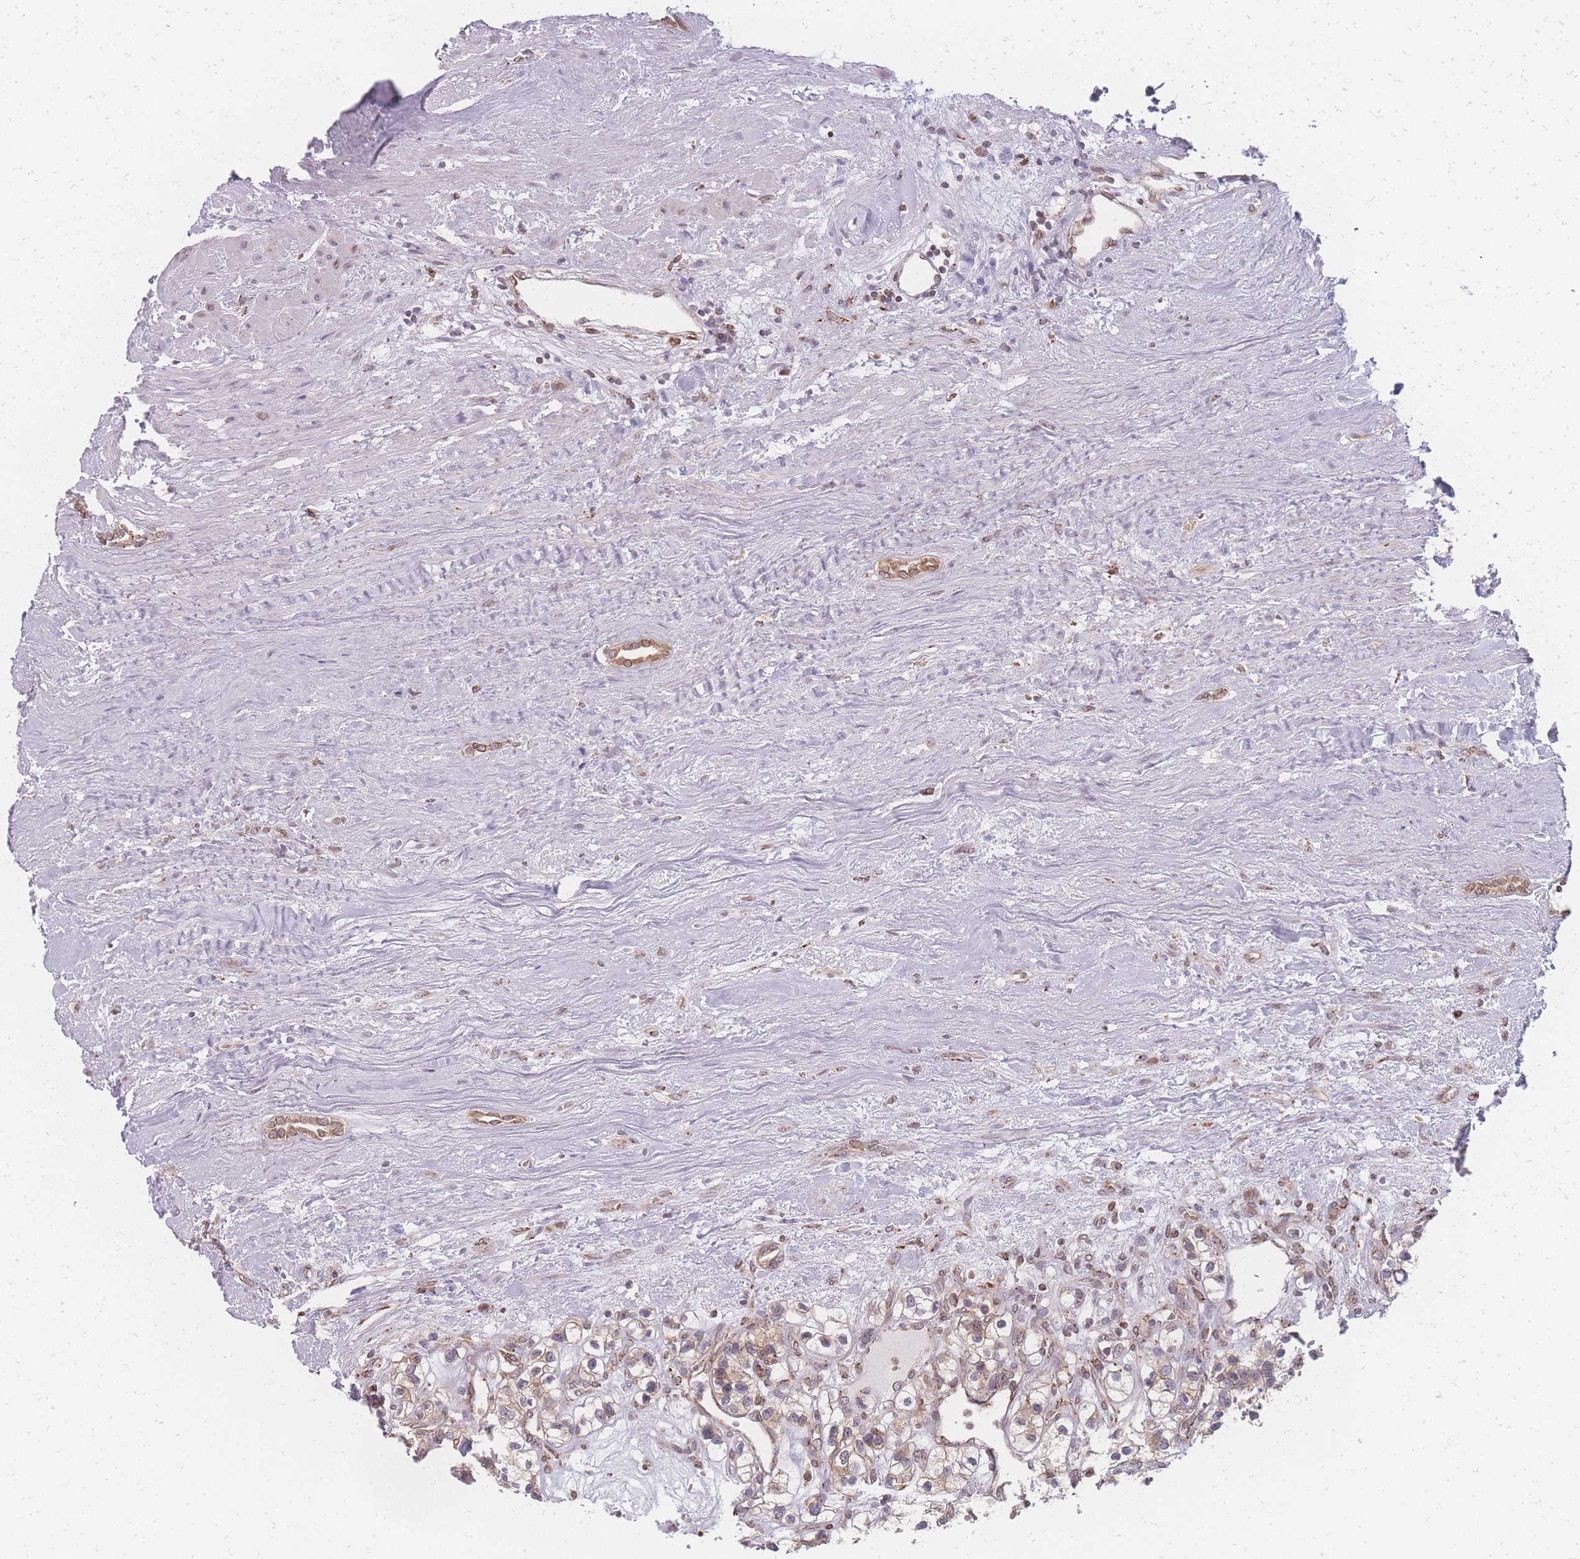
{"staining": {"intensity": "weak", "quantity": "<25%", "location": "cytoplasmic/membranous"}, "tissue": "renal cancer", "cell_type": "Tumor cells", "image_type": "cancer", "snomed": [{"axis": "morphology", "description": "Adenocarcinoma, NOS"}, {"axis": "topography", "description": "Kidney"}], "caption": "A high-resolution image shows immunohistochemistry (IHC) staining of renal cancer, which demonstrates no significant positivity in tumor cells.", "gene": "ZC3H13", "patient": {"sex": "female", "age": 57}}